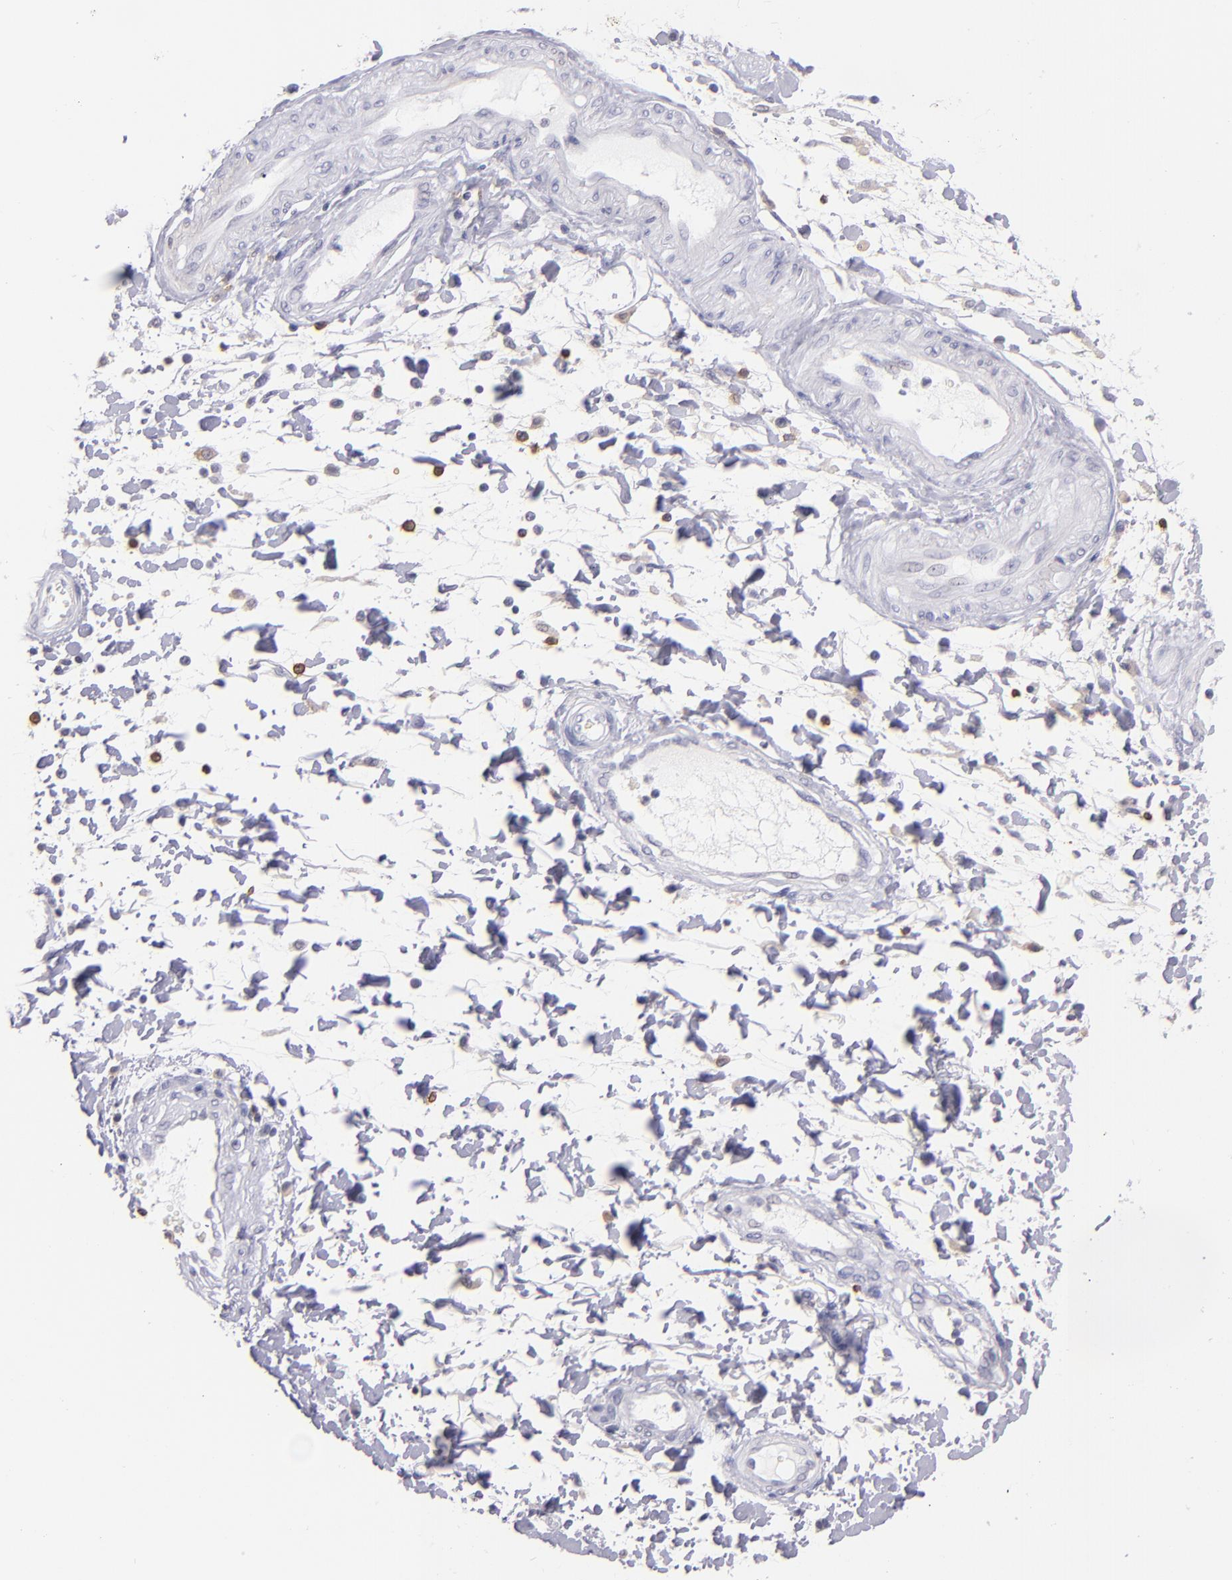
{"staining": {"intensity": "negative", "quantity": "none", "location": "none"}, "tissue": "stomach cancer", "cell_type": "Tumor cells", "image_type": "cancer", "snomed": [{"axis": "morphology", "description": "Adenocarcinoma, NOS"}, {"axis": "topography", "description": "Pancreas"}, {"axis": "topography", "description": "Stomach, upper"}], "caption": "This is an IHC photomicrograph of stomach cancer. There is no staining in tumor cells.", "gene": "IL2RA", "patient": {"sex": "male", "age": 77}}